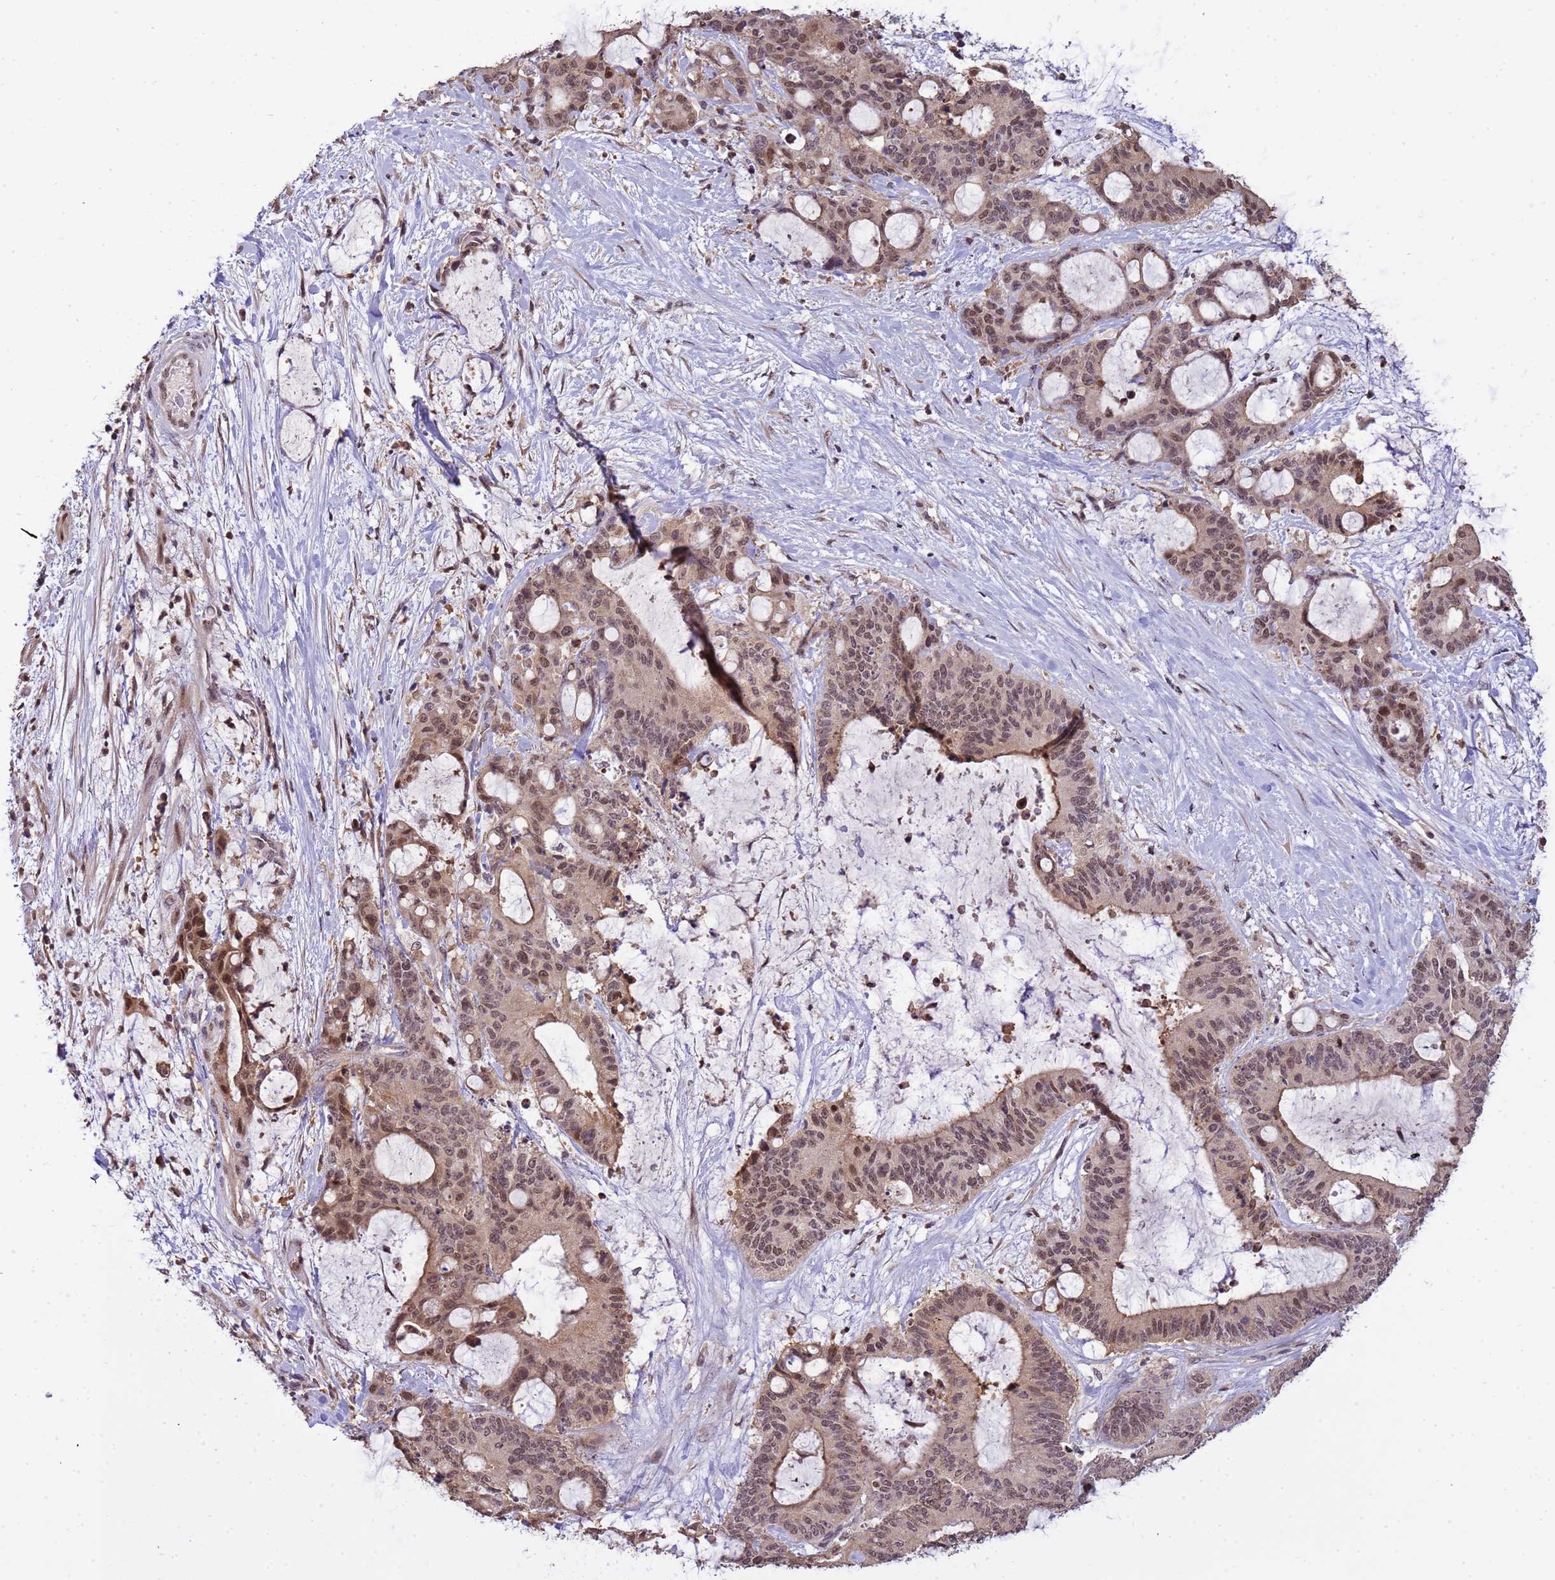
{"staining": {"intensity": "moderate", "quantity": ">75%", "location": "nuclear"}, "tissue": "liver cancer", "cell_type": "Tumor cells", "image_type": "cancer", "snomed": [{"axis": "morphology", "description": "Normal tissue, NOS"}, {"axis": "morphology", "description": "Cholangiocarcinoma"}, {"axis": "topography", "description": "Liver"}, {"axis": "topography", "description": "Peripheral nerve tissue"}], "caption": "DAB immunohistochemical staining of liver cholangiocarcinoma demonstrates moderate nuclear protein positivity in about >75% of tumor cells.", "gene": "ZBTB5", "patient": {"sex": "female", "age": 73}}